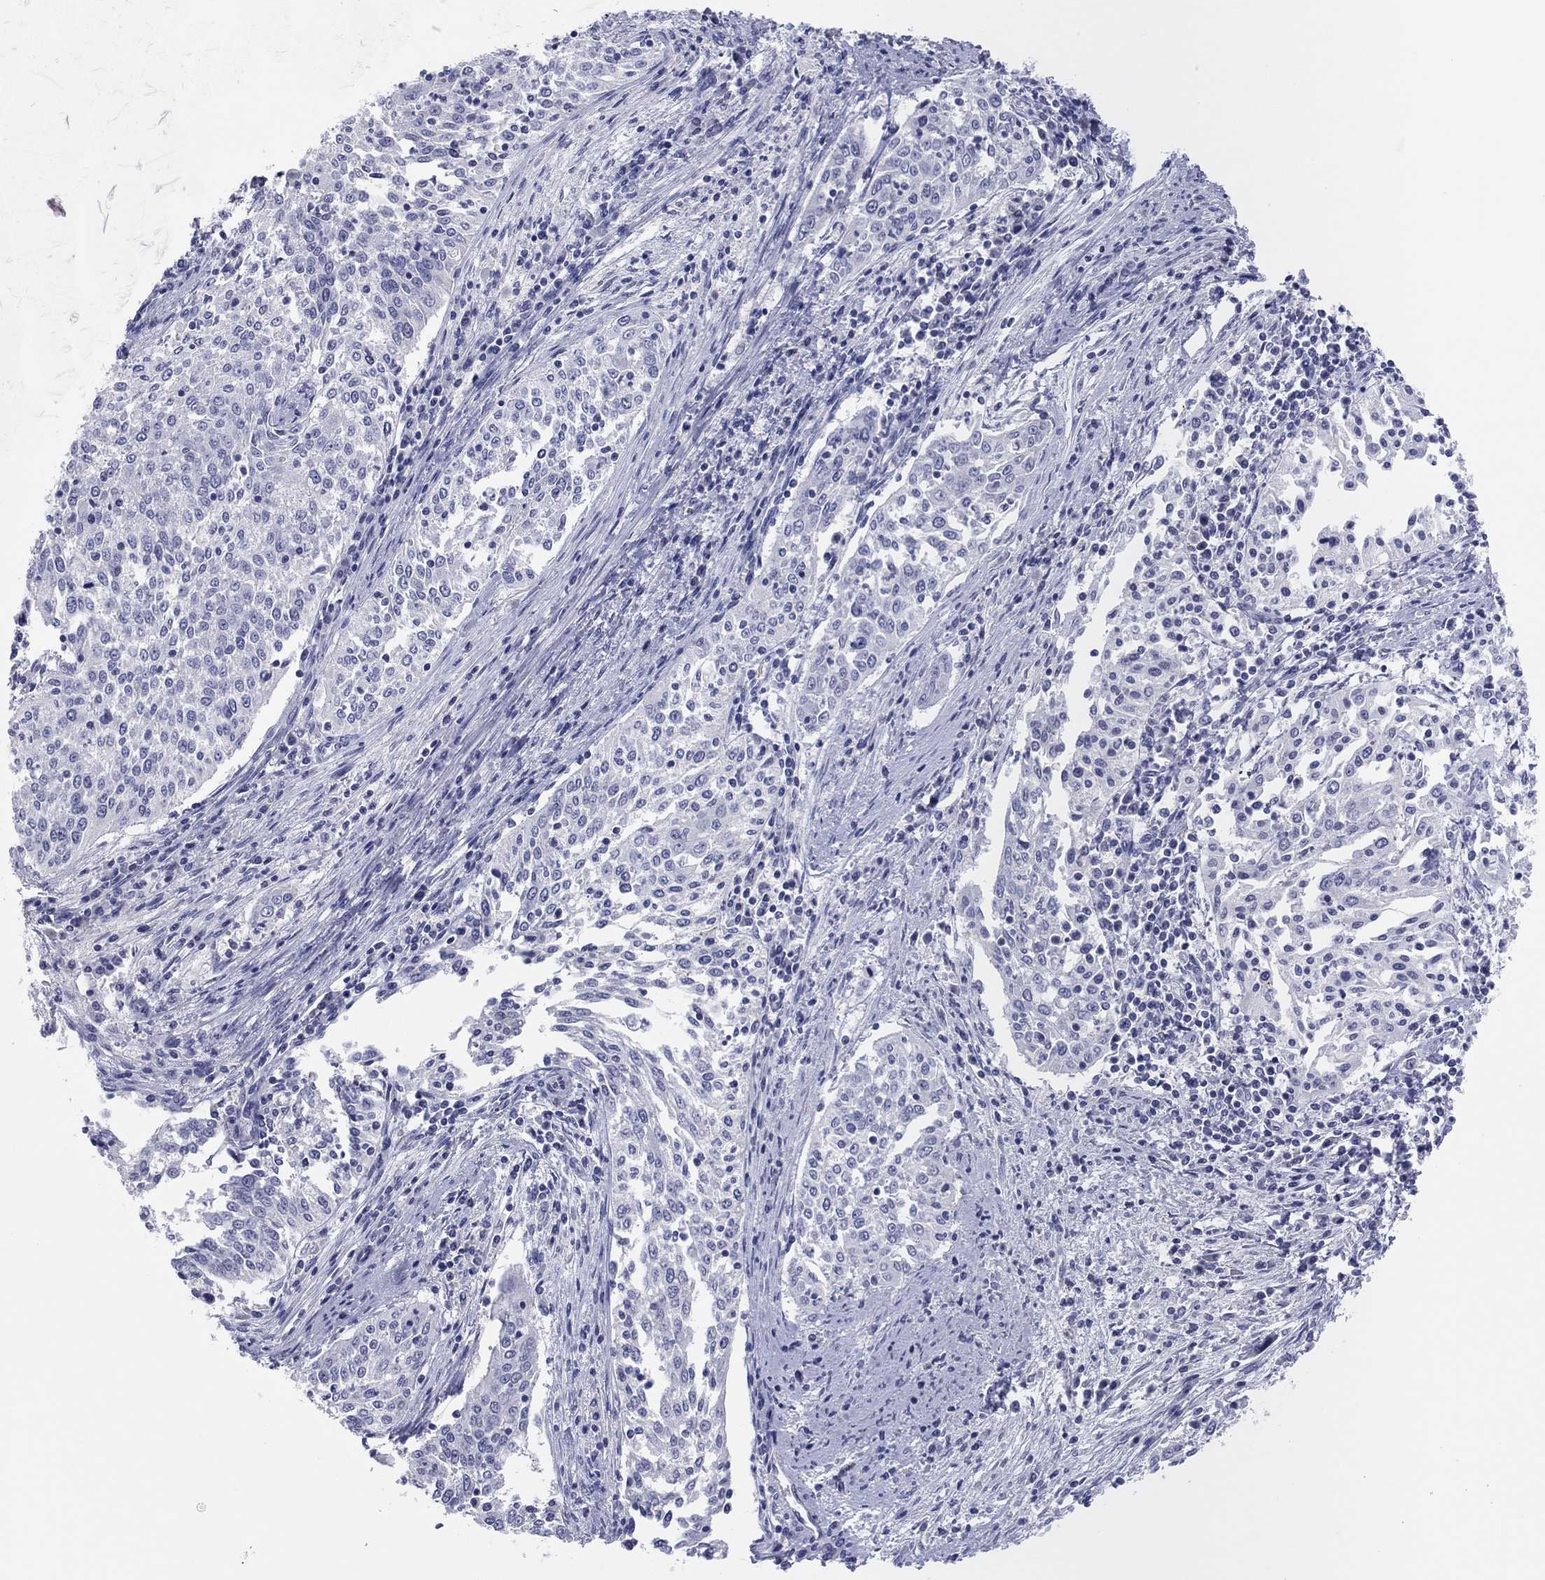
{"staining": {"intensity": "negative", "quantity": "none", "location": "none"}, "tissue": "cervical cancer", "cell_type": "Tumor cells", "image_type": "cancer", "snomed": [{"axis": "morphology", "description": "Squamous cell carcinoma, NOS"}, {"axis": "topography", "description": "Cervix"}], "caption": "Human cervical cancer stained for a protein using immunohistochemistry (IHC) reveals no expression in tumor cells.", "gene": "CPNE6", "patient": {"sex": "female", "age": 41}}